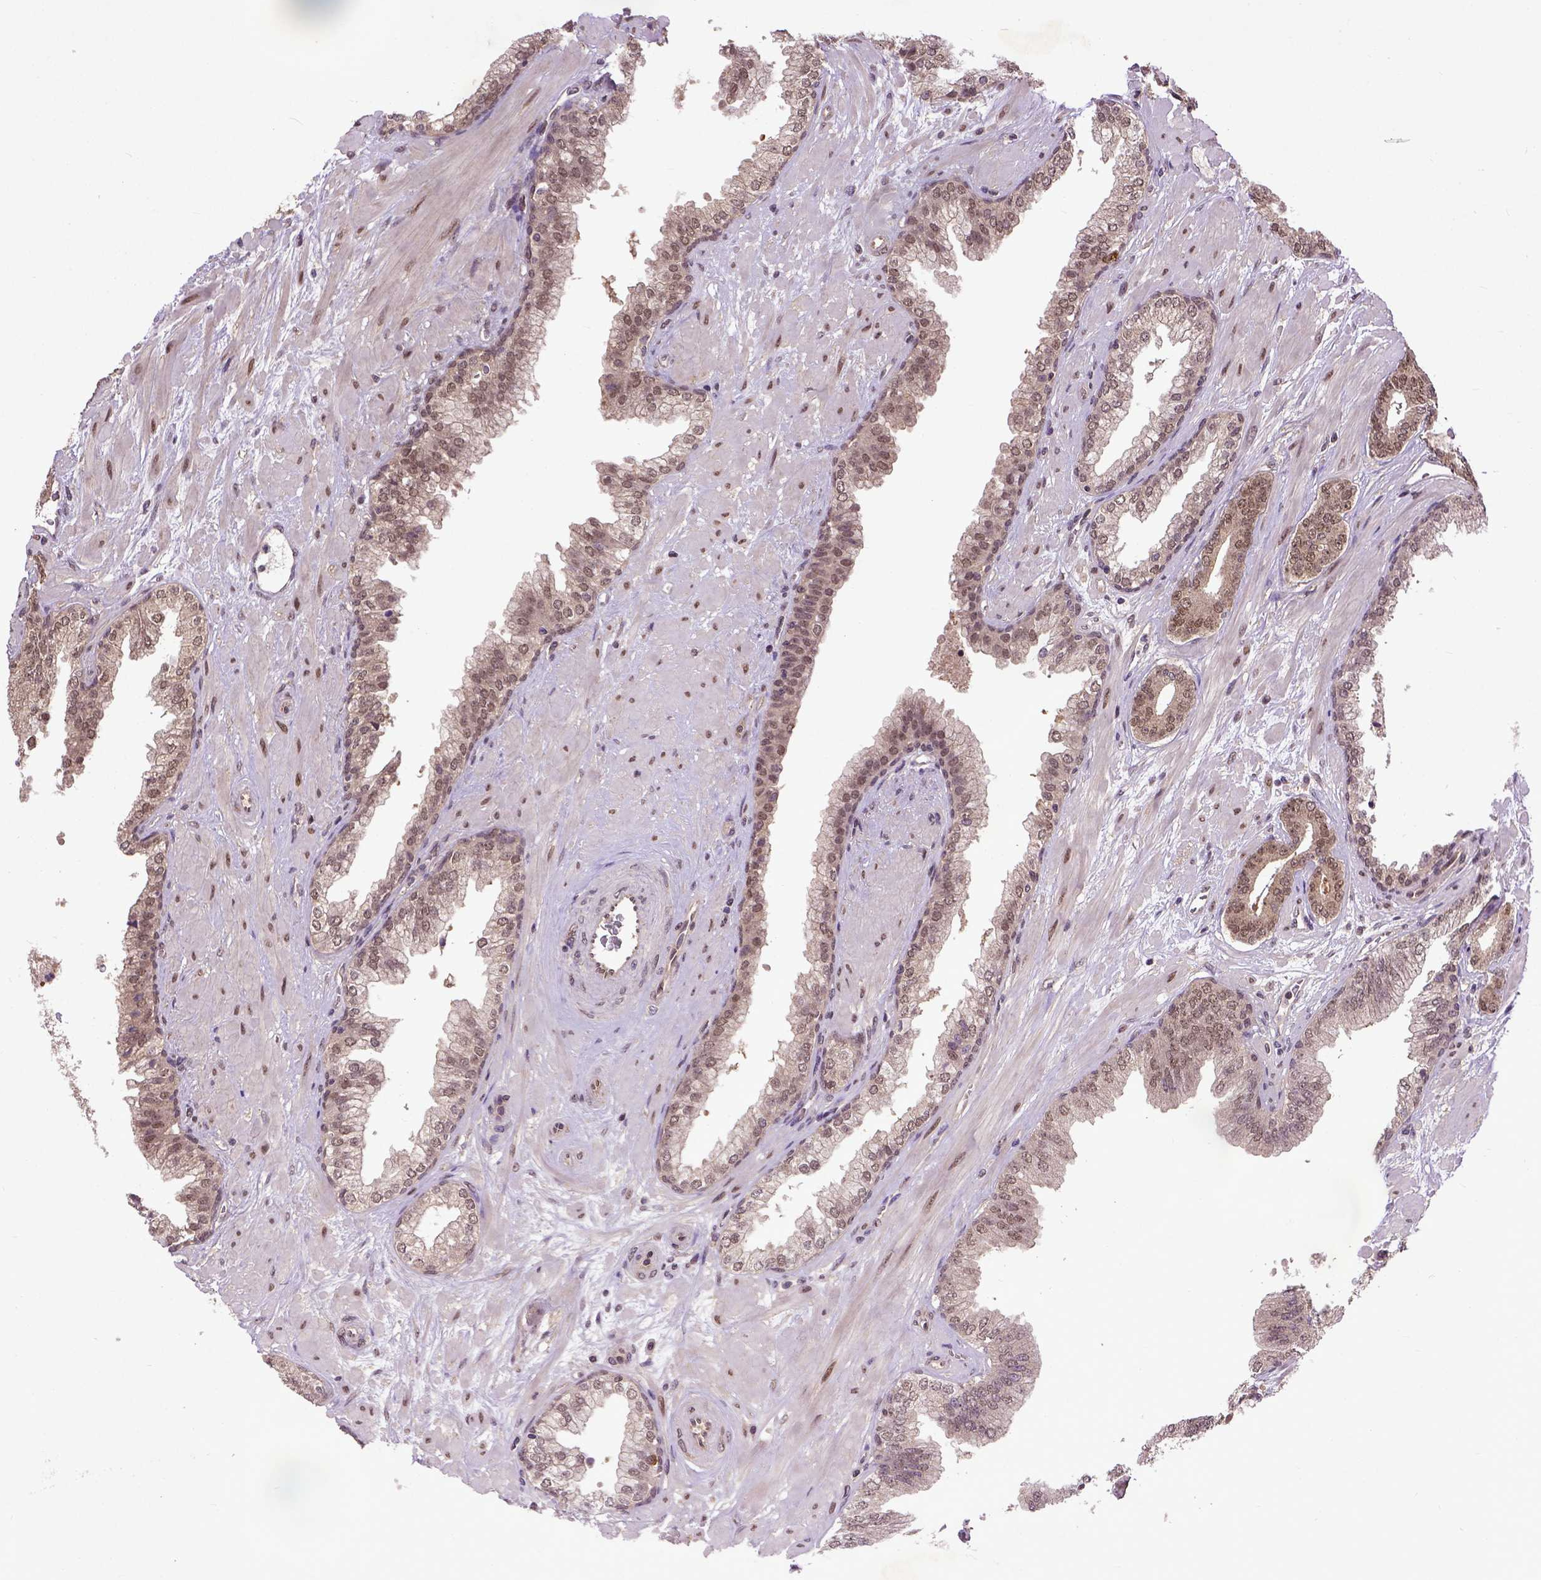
{"staining": {"intensity": "moderate", "quantity": ">75%", "location": "cytoplasmic/membranous,nuclear"}, "tissue": "prostate cancer", "cell_type": "Tumor cells", "image_type": "cancer", "snomed": [{"axis": "morphology", "description": "Adenocarcinoma, Low grade"}, {"axis": "topography", "description": "Prostate"}], "caption": "A medium amount of moderate cytoplasmic/membranous and nuclear positivity is appreciated in about >75% of tumor cells in adenocarcinoma (low-grade) (prostate) tissue.", "gene": "UBA3", "patient": {"sex": "male", "age": 61}}